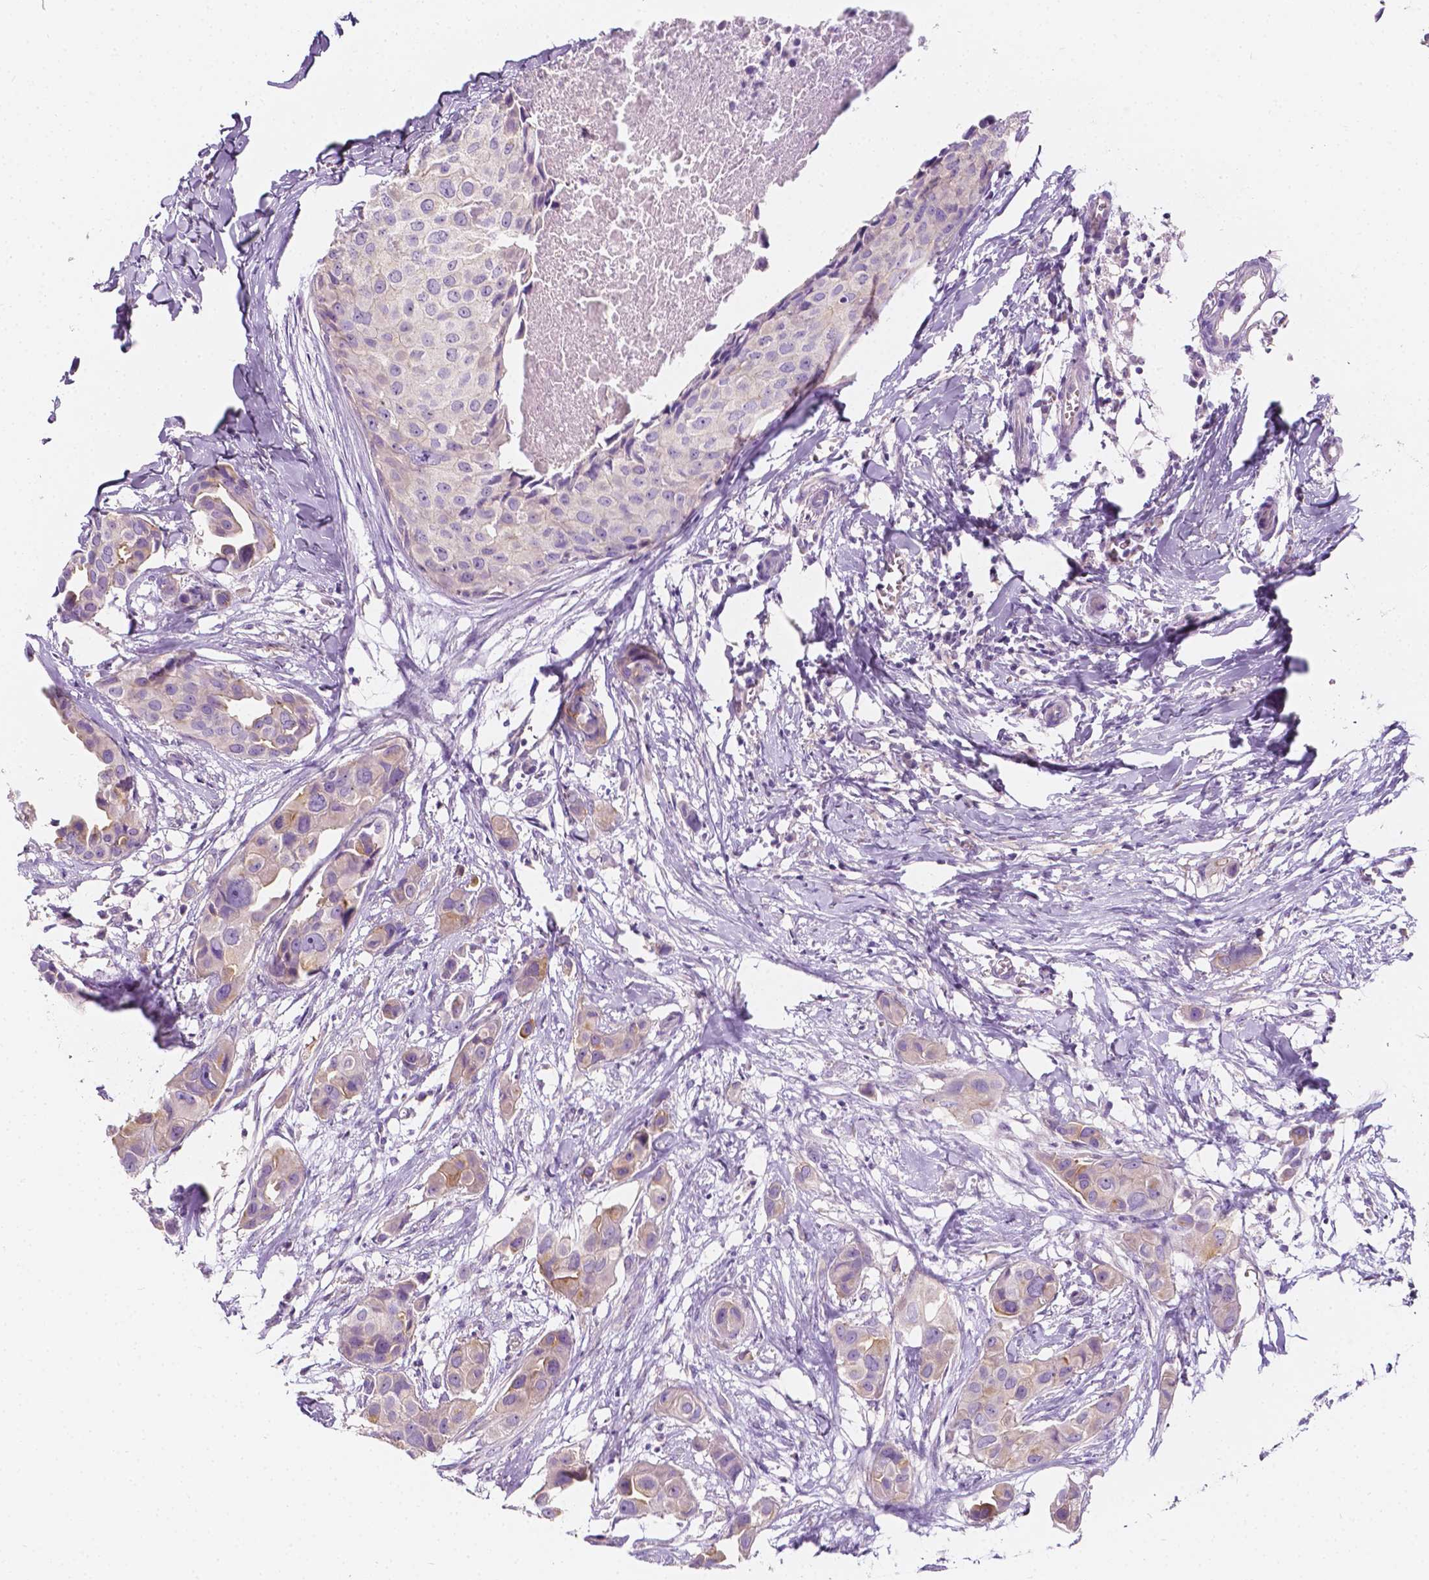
{"staining": {"intensity": "weak", "quantity": ">75%", "location": "cytoplasmic/membranous"}, "tissue": "breast cancer", "cell_type": "Tumor cells", "image_type": "cancer", "snomed": [{"axis": "morphology", "description": "Duct carcinoma"}, {"axis": "topography", "description": "Breast"}], "caption": "Breast intraductal carcinoma tissue displays weak cytoplasmic/membranous expression in approximately >75% of tumor cells, visualized by immunohistochemistry.", "gene": "SIRT2", "patient": {"sex": "female", "age": 38}}